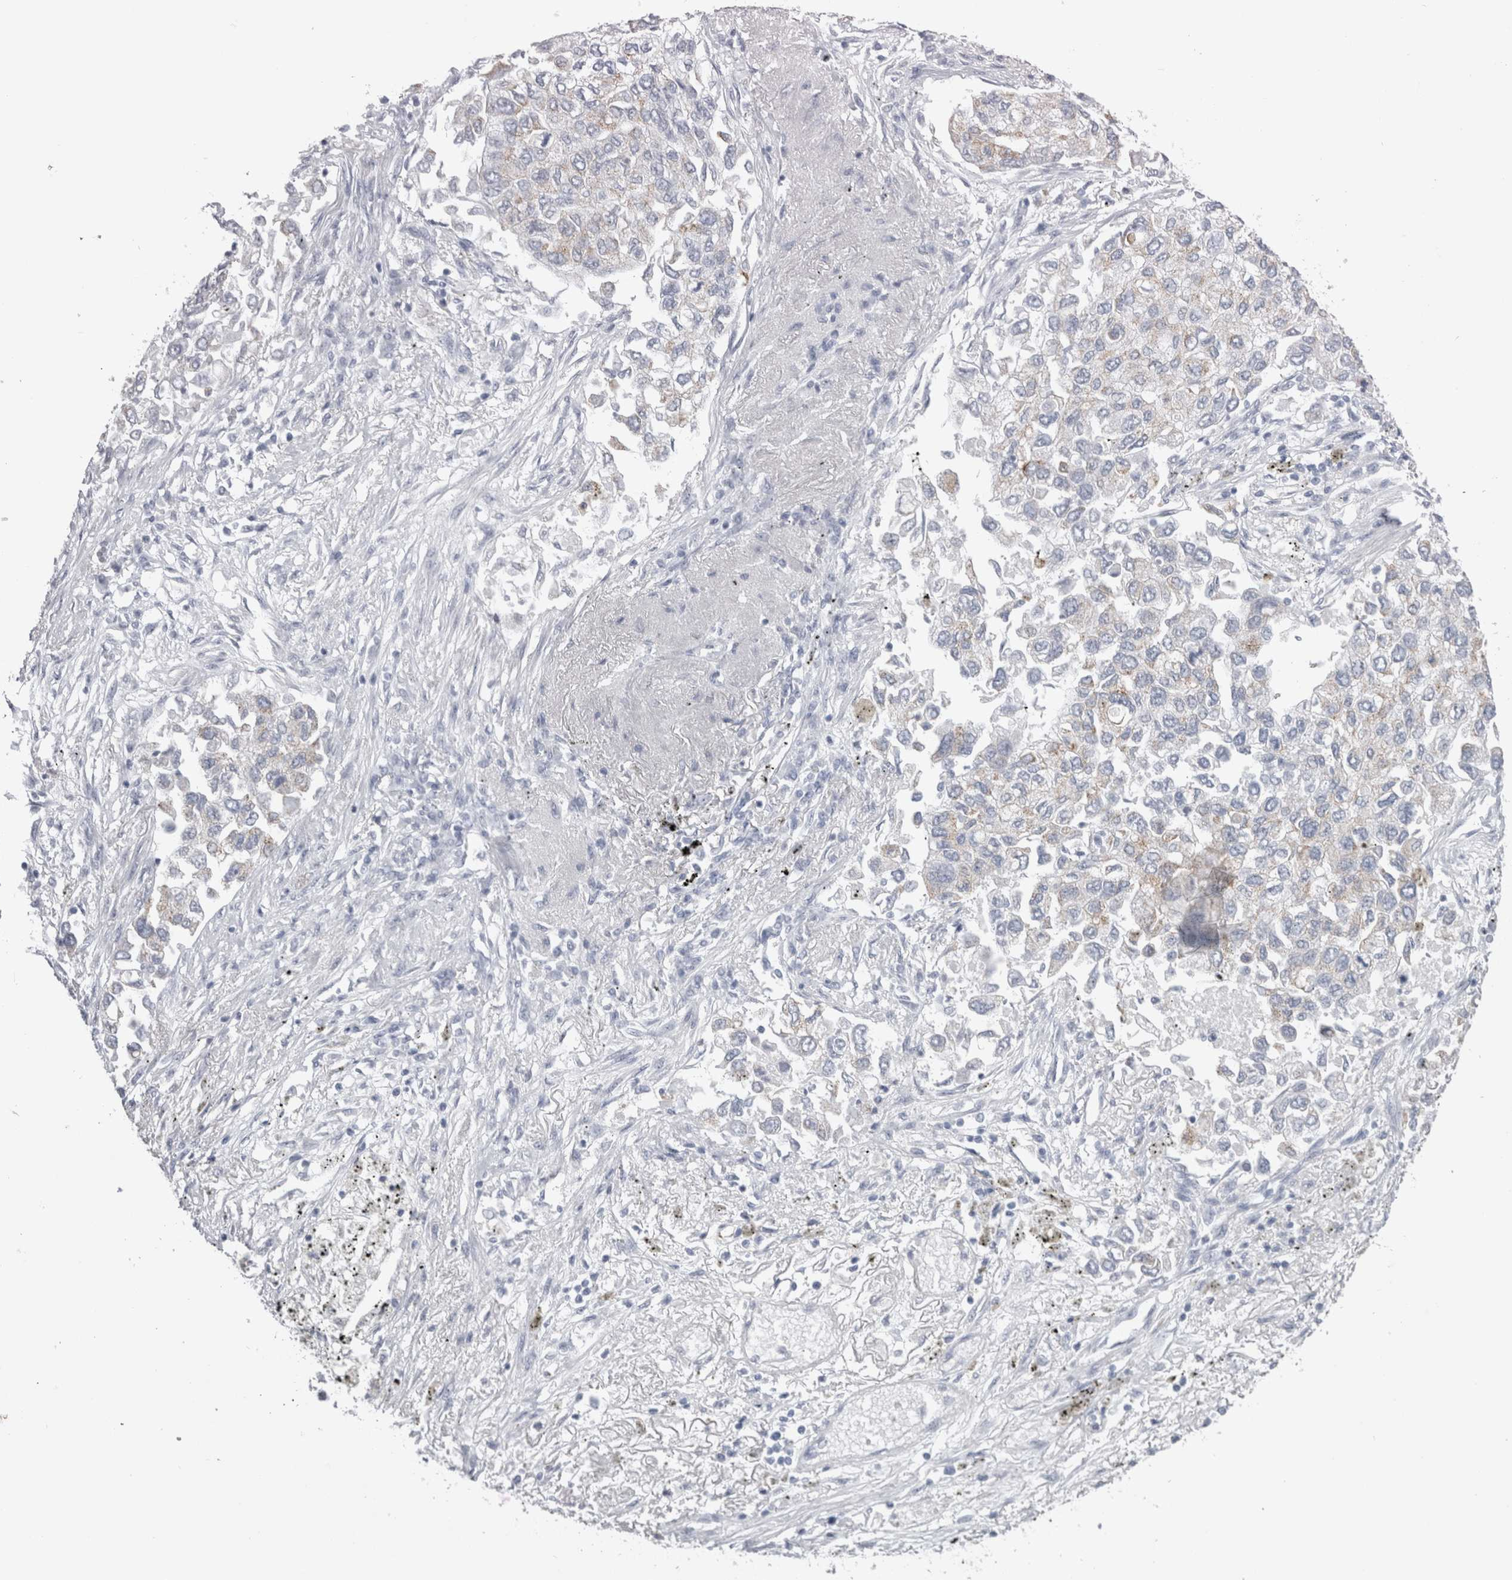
{"staining": {"intensity": "negative", "quantity": "none", "location": "none"}, "tissue": "lung cancer", "cell_type": "Tumor cells", "image_type": "cancer", "snomed": [{"axis": "morphology", "description": "Inflammation, NOS"}, {"axis": "morphology", "description": "Adenocarcinoma, NOS"}, {"axis": "topography", "description": "Lung"}], "caption": "DAB immunohistochemical staining of adenocarcinoma (lung) exhibits no significant expression in tumor cells.", "gene": "PLIN1", "patient": {"sex": "male", "age": 63}}